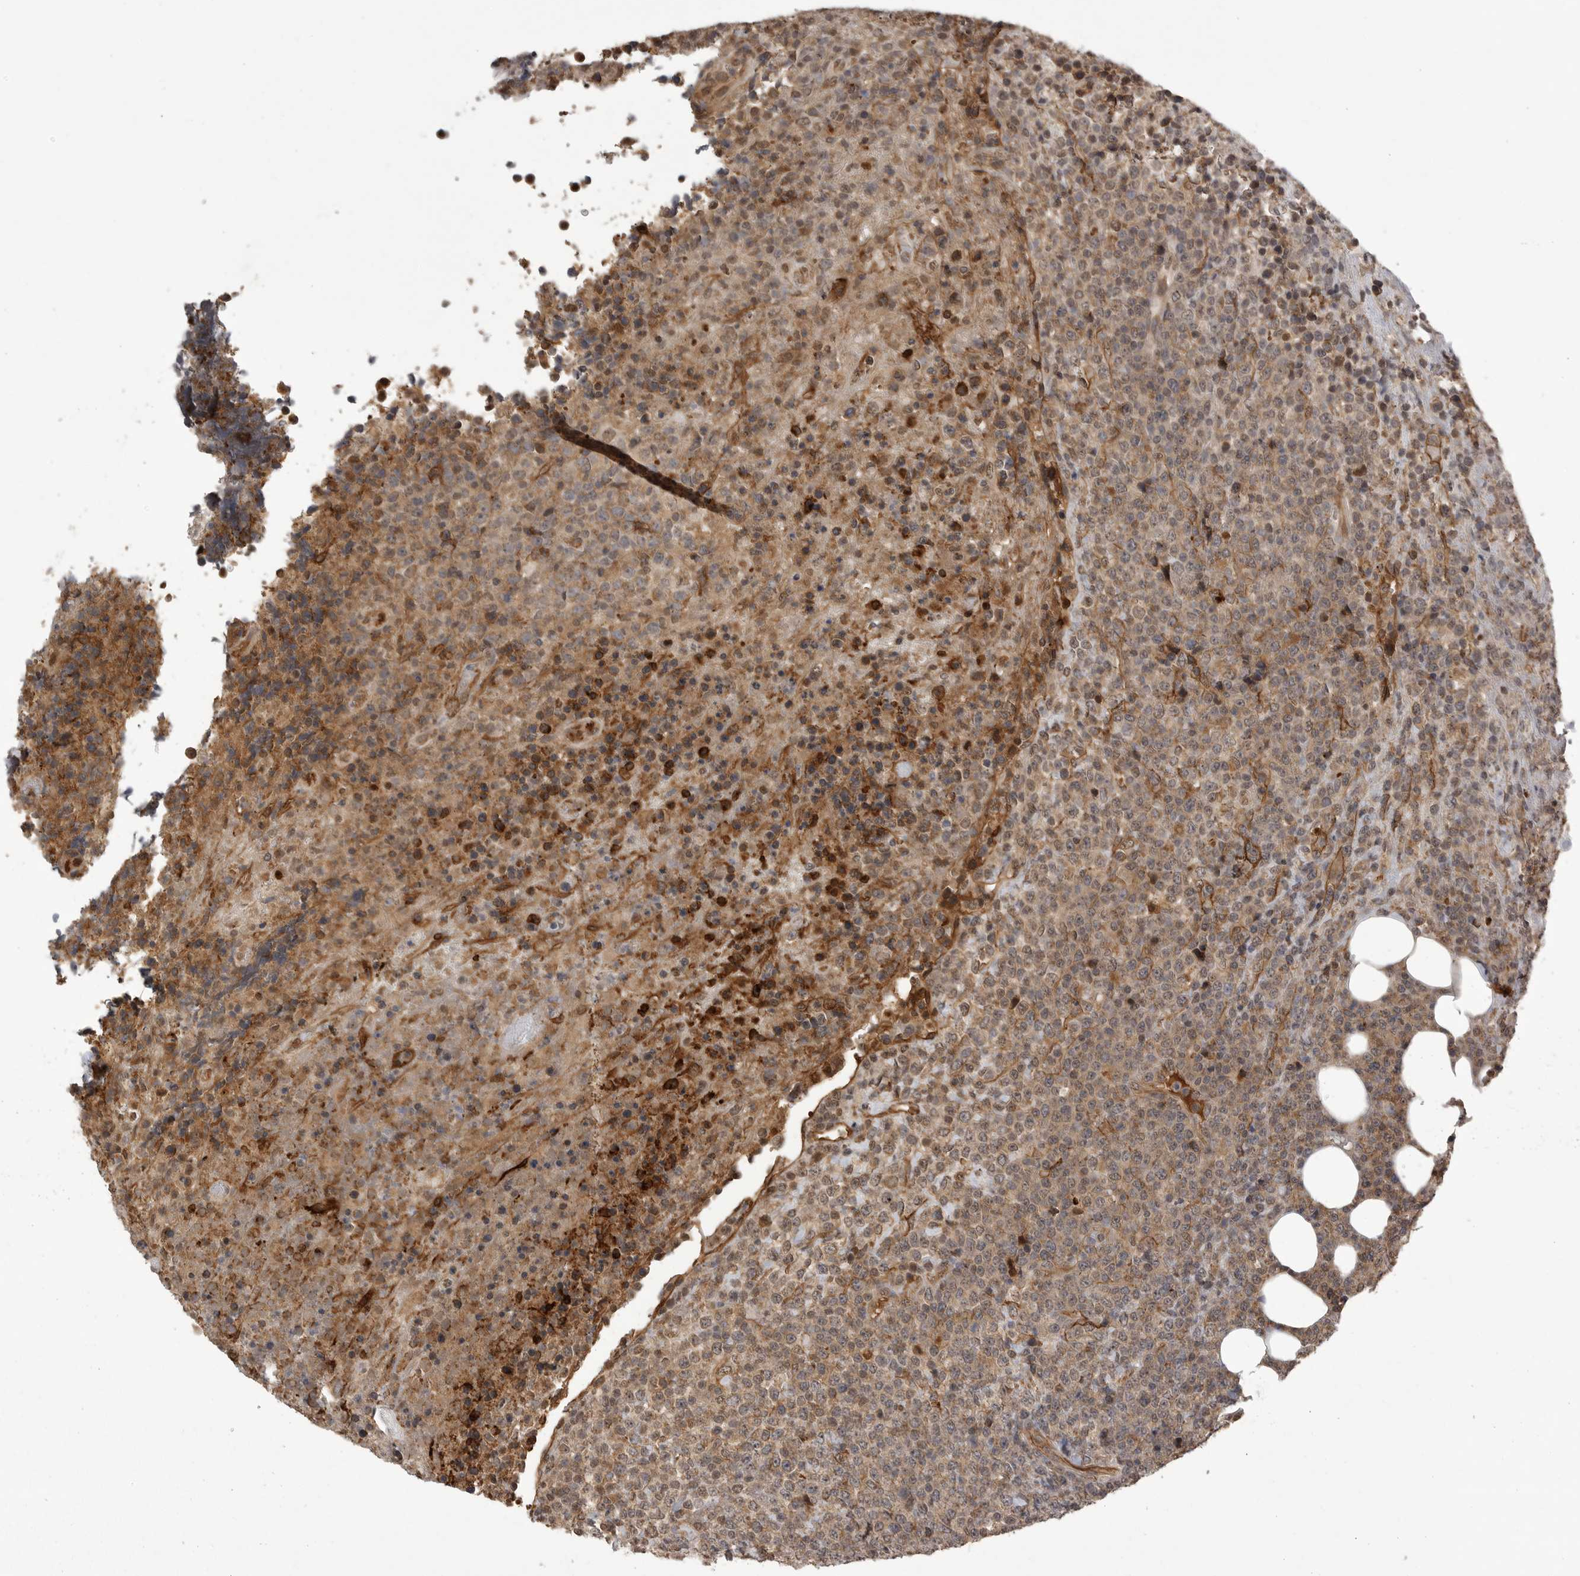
{"staining": {"intensity": "weak", "quantity": ">75%", "location": "cytoplasmic/membranous"}, "tissue": "lymphoma", "cell_type": "Tumor cells", "image_type": "cancer", "snomed": [{"axis": "morphology", "description": "Malignant lymphoma, non-Hodgkin's type, High grade"}, {"axis": "topography", "description": "Lymph node"}], "caption": "Protein analysis of high-grade malignant lymphoma, non-Hodgkin's type tissue shows weak cytoplasmic/membranous positivity in approximately >75% of tumor cells. The staining was performed using DAB, with brown indicating positive protein expression. Nuclei are stained blue with hematoxylin.", "gene": "NECTIN1", "patient": {"sex": "male", "age": 13}}